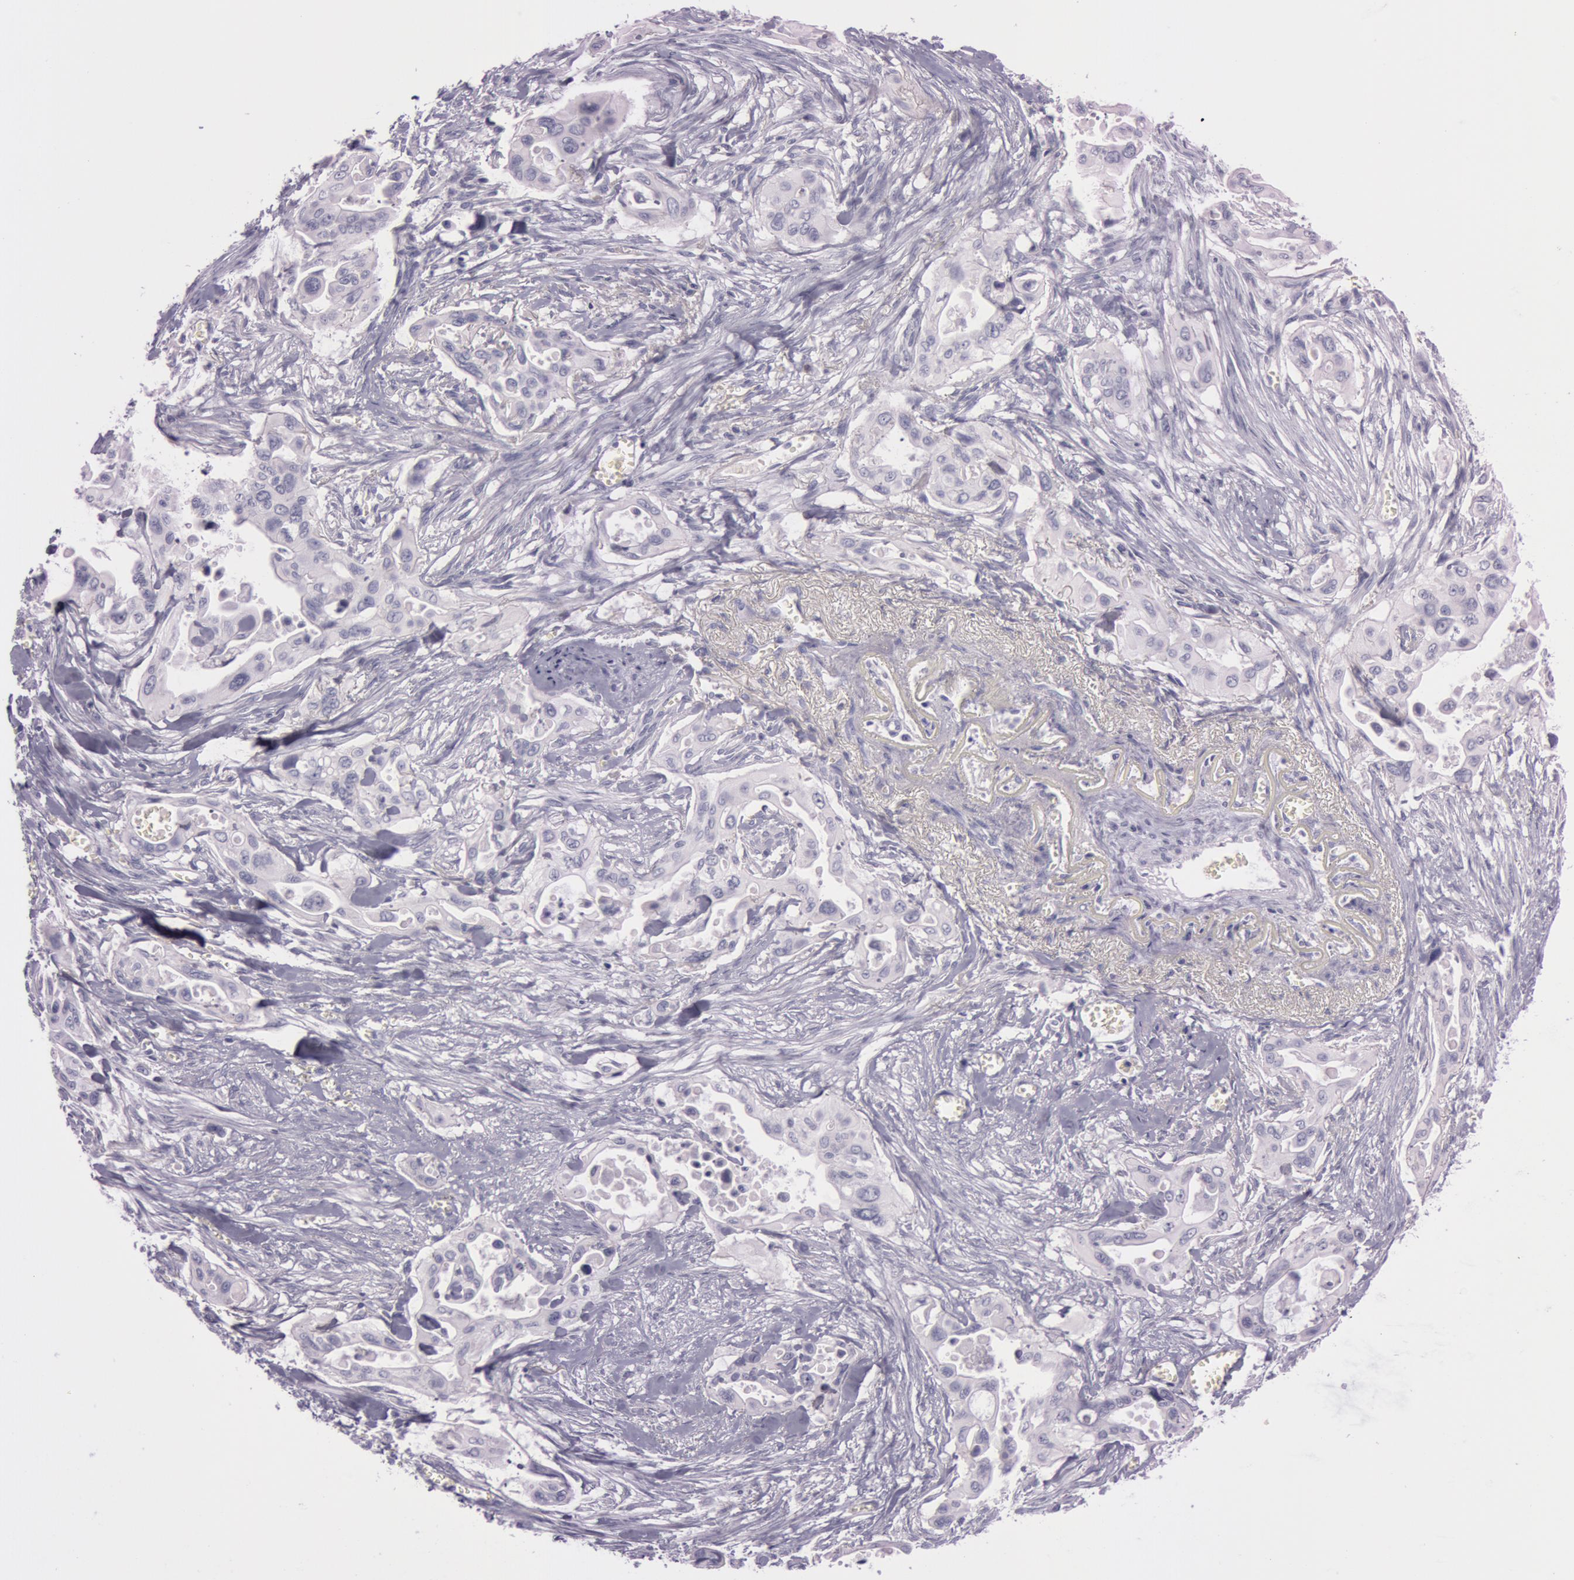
{"staining": {"intensity": "negative", "quantity": "none", "location": "none"}, "tissue": "pancreatic cancer", "cell_type": "Tumor cells", "image_type": "cancer", "snomed": [{"axis": "morphology", "description": "Adenocarcinoma, NOS"}, {"axis": "topography", "description": "Pancreas"}], "caption": "Tumor cells are negative for brown protein staining in pancreatic adenocarcinoma.", "gene": "S100A7", "patient": {"sex": "male", "age": 77}}